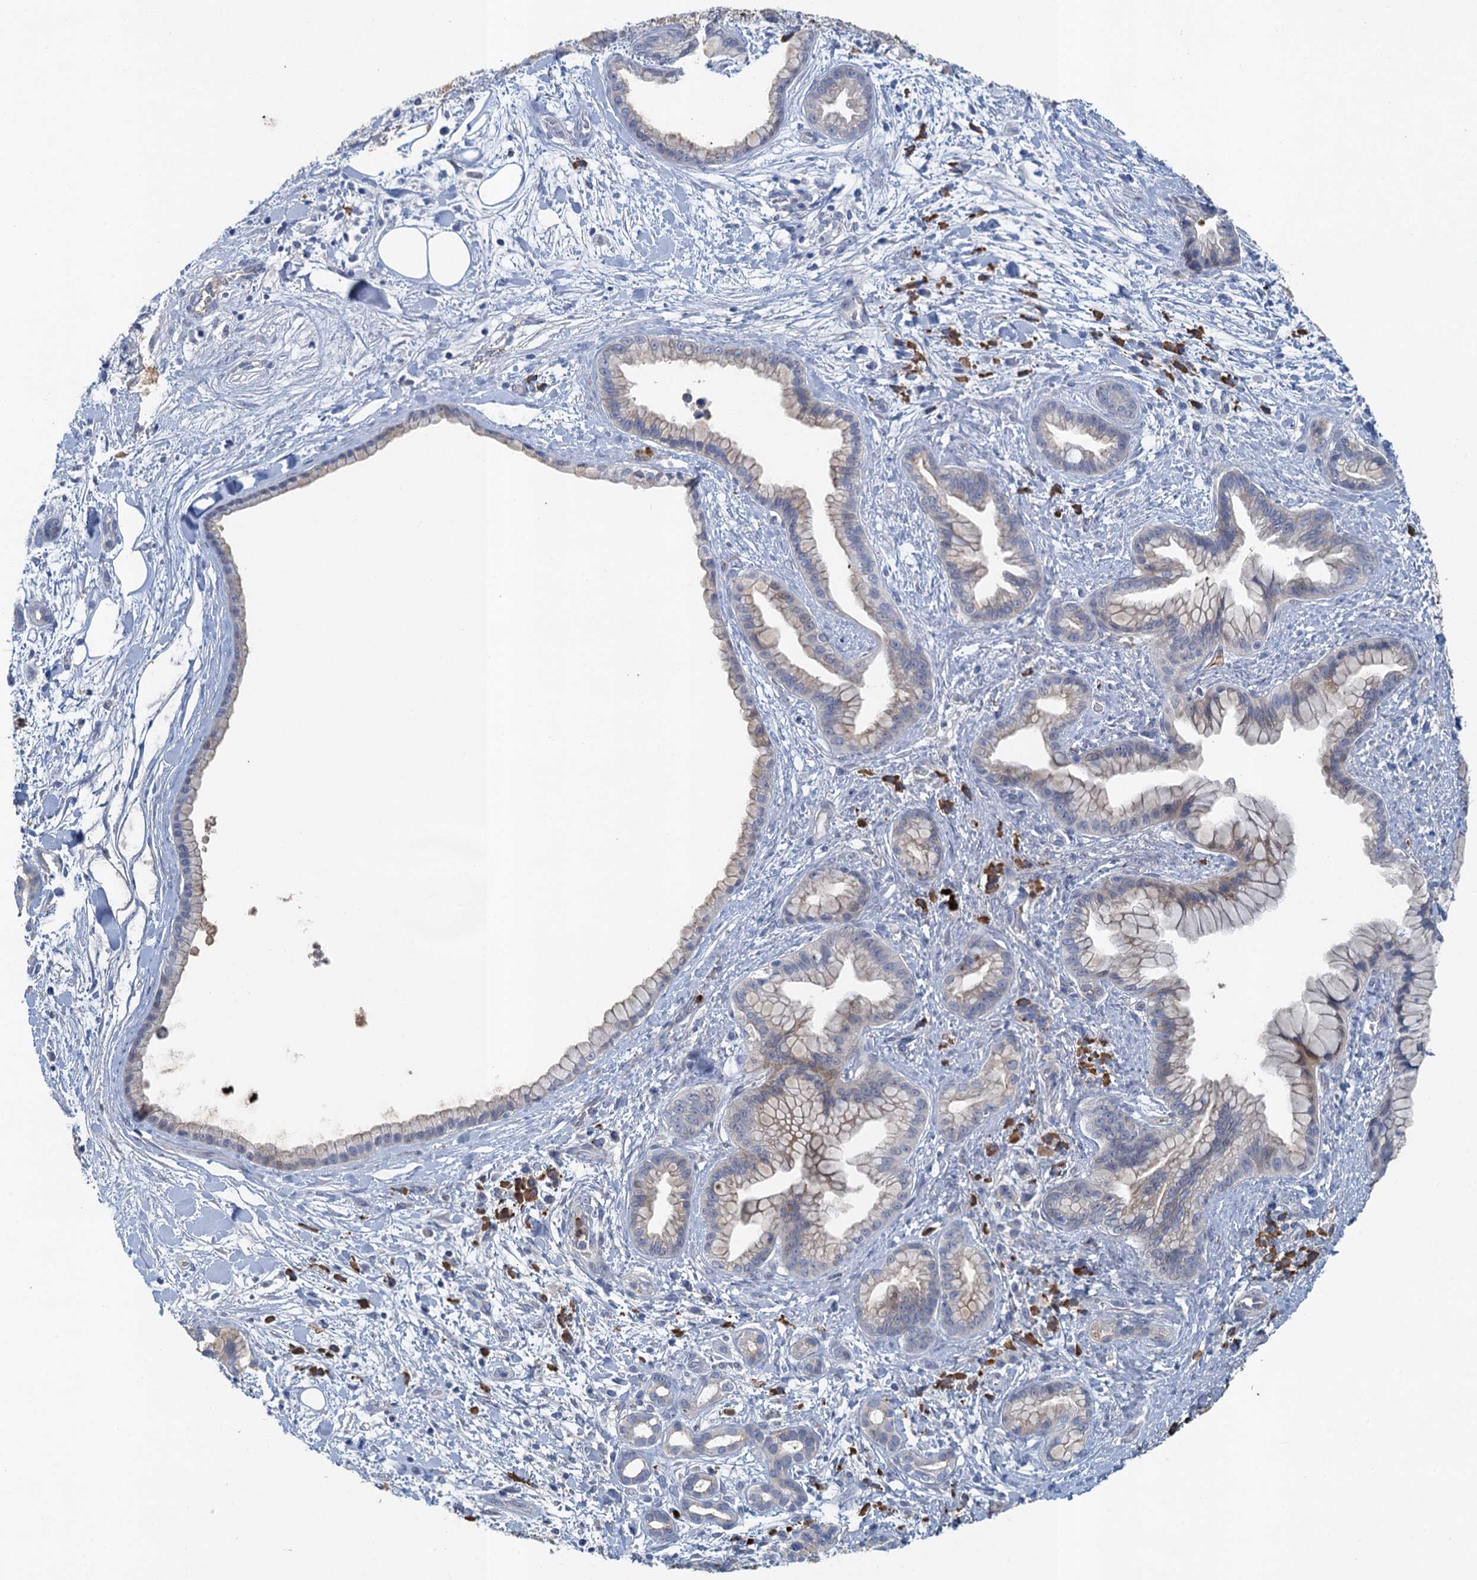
{"staining": {"intensity": "negative", "quantity": "none", "location": "none"}, "tissue": "pancreatic cancer", "cell_type": "Tumor cells", "image_type": "cancer", "snomed": [{"axis": "morphology", "description": "Adenocarcinoma, NOS"}, {"axis": "topography", "description": "Pancreas"}], "caption": "DAB (3,3'-diaminobenzidine) immunohistochemical staining of pancreatic cancer (adenocarcinoma) reveals no significant staining in tumor cells.", "gene": "TPCN1", "patient": {"sex": "female", "age": 78}}